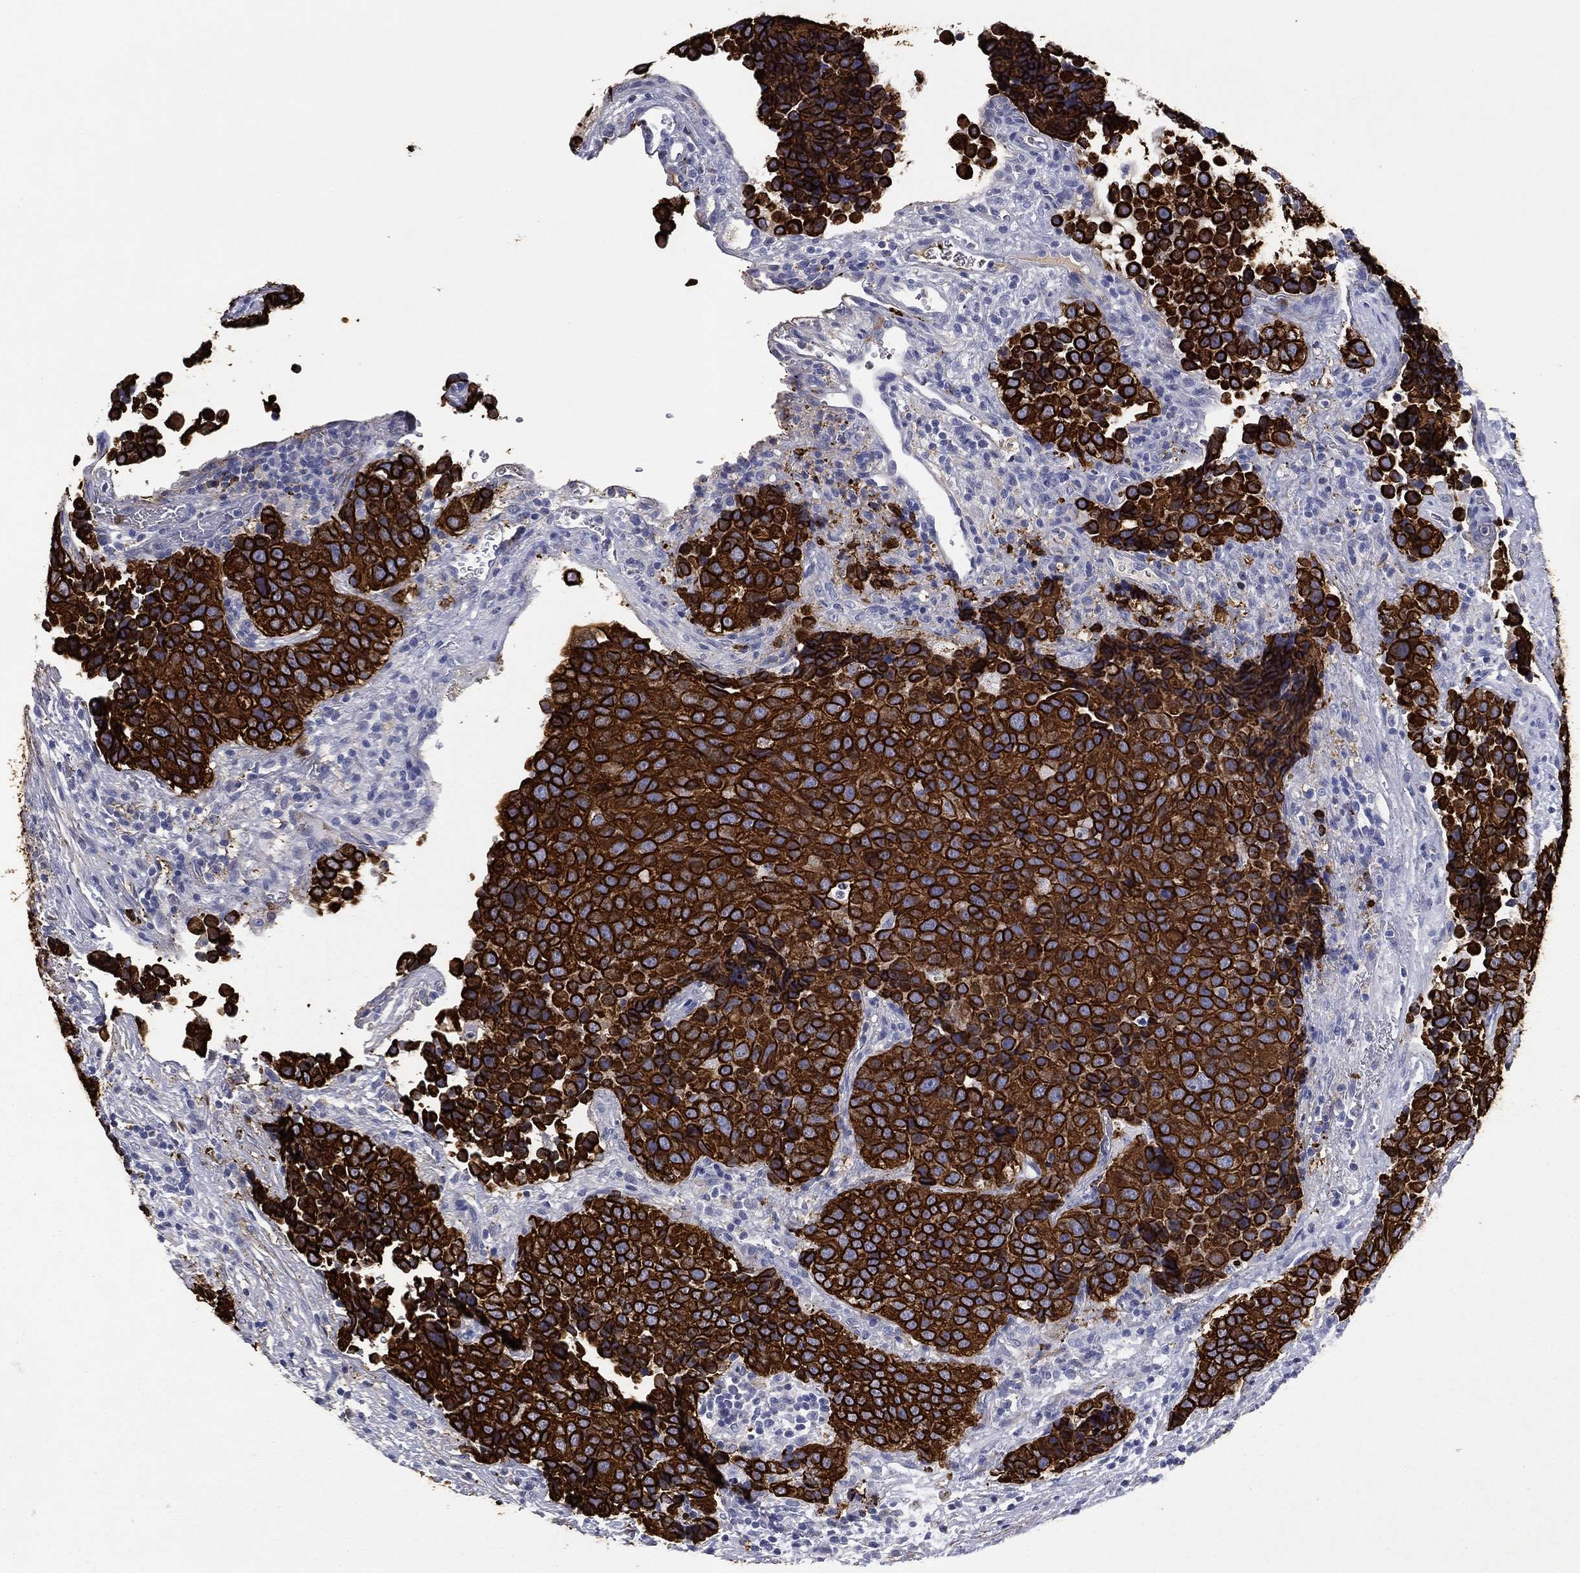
{"staining": {"intensity": "strong", "quantity": ">75%", "location": "cytoplasmic/membranous"}, "tissue": "urothelial cancer", "cell_type": "Tumor cells", "image_type": "cancer", "snomed": [{"axis": "morphology", "description": "Urothelial carcinoma, NOS"}, {"axis": "topography", "description": "Urinary bladder"}], "caption": "Tumor cells exhibit high levels of strong cytoplasmic/membranous staining in about >75% of cells in human urothelial cancer.", "gene": "KRT7", "patient": {"sex": "male", "age": 52}}